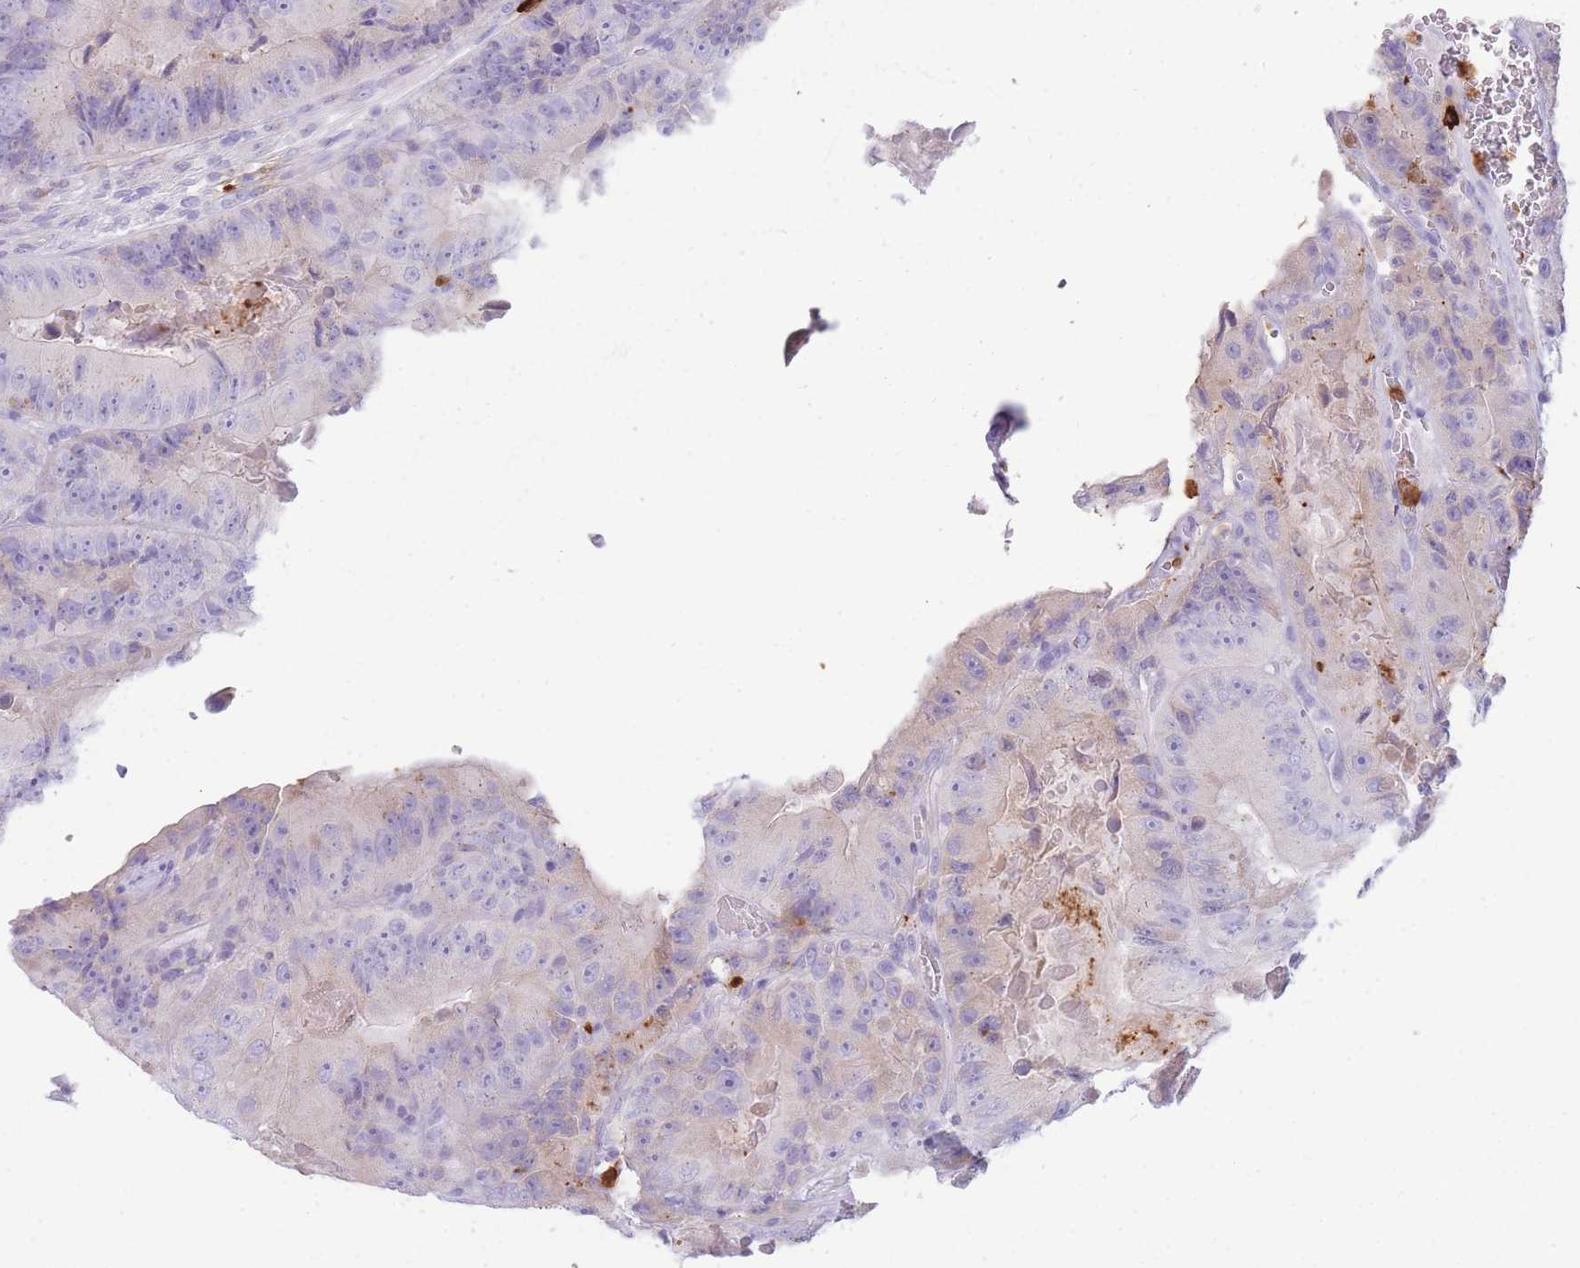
{"staining": {"intensity": "negative", "quantity": "none", "location": "none"}, "tissue": "colorectal cancer", "cell_type": "Tumor cells", "image_type": "cancer", "snomed": [{"axis": "morphology", "description": "Adenocarcinoma, NOS"}, {"axis": "topography", "description": "Colon"}], "caption": "IHC micrograph of colorectal adenocarcinoma stained for a protein (brown), which displays no expression in tumor cells.", "gene": "TPSAB1", "patient": {"sex": "female", "age": 86}}